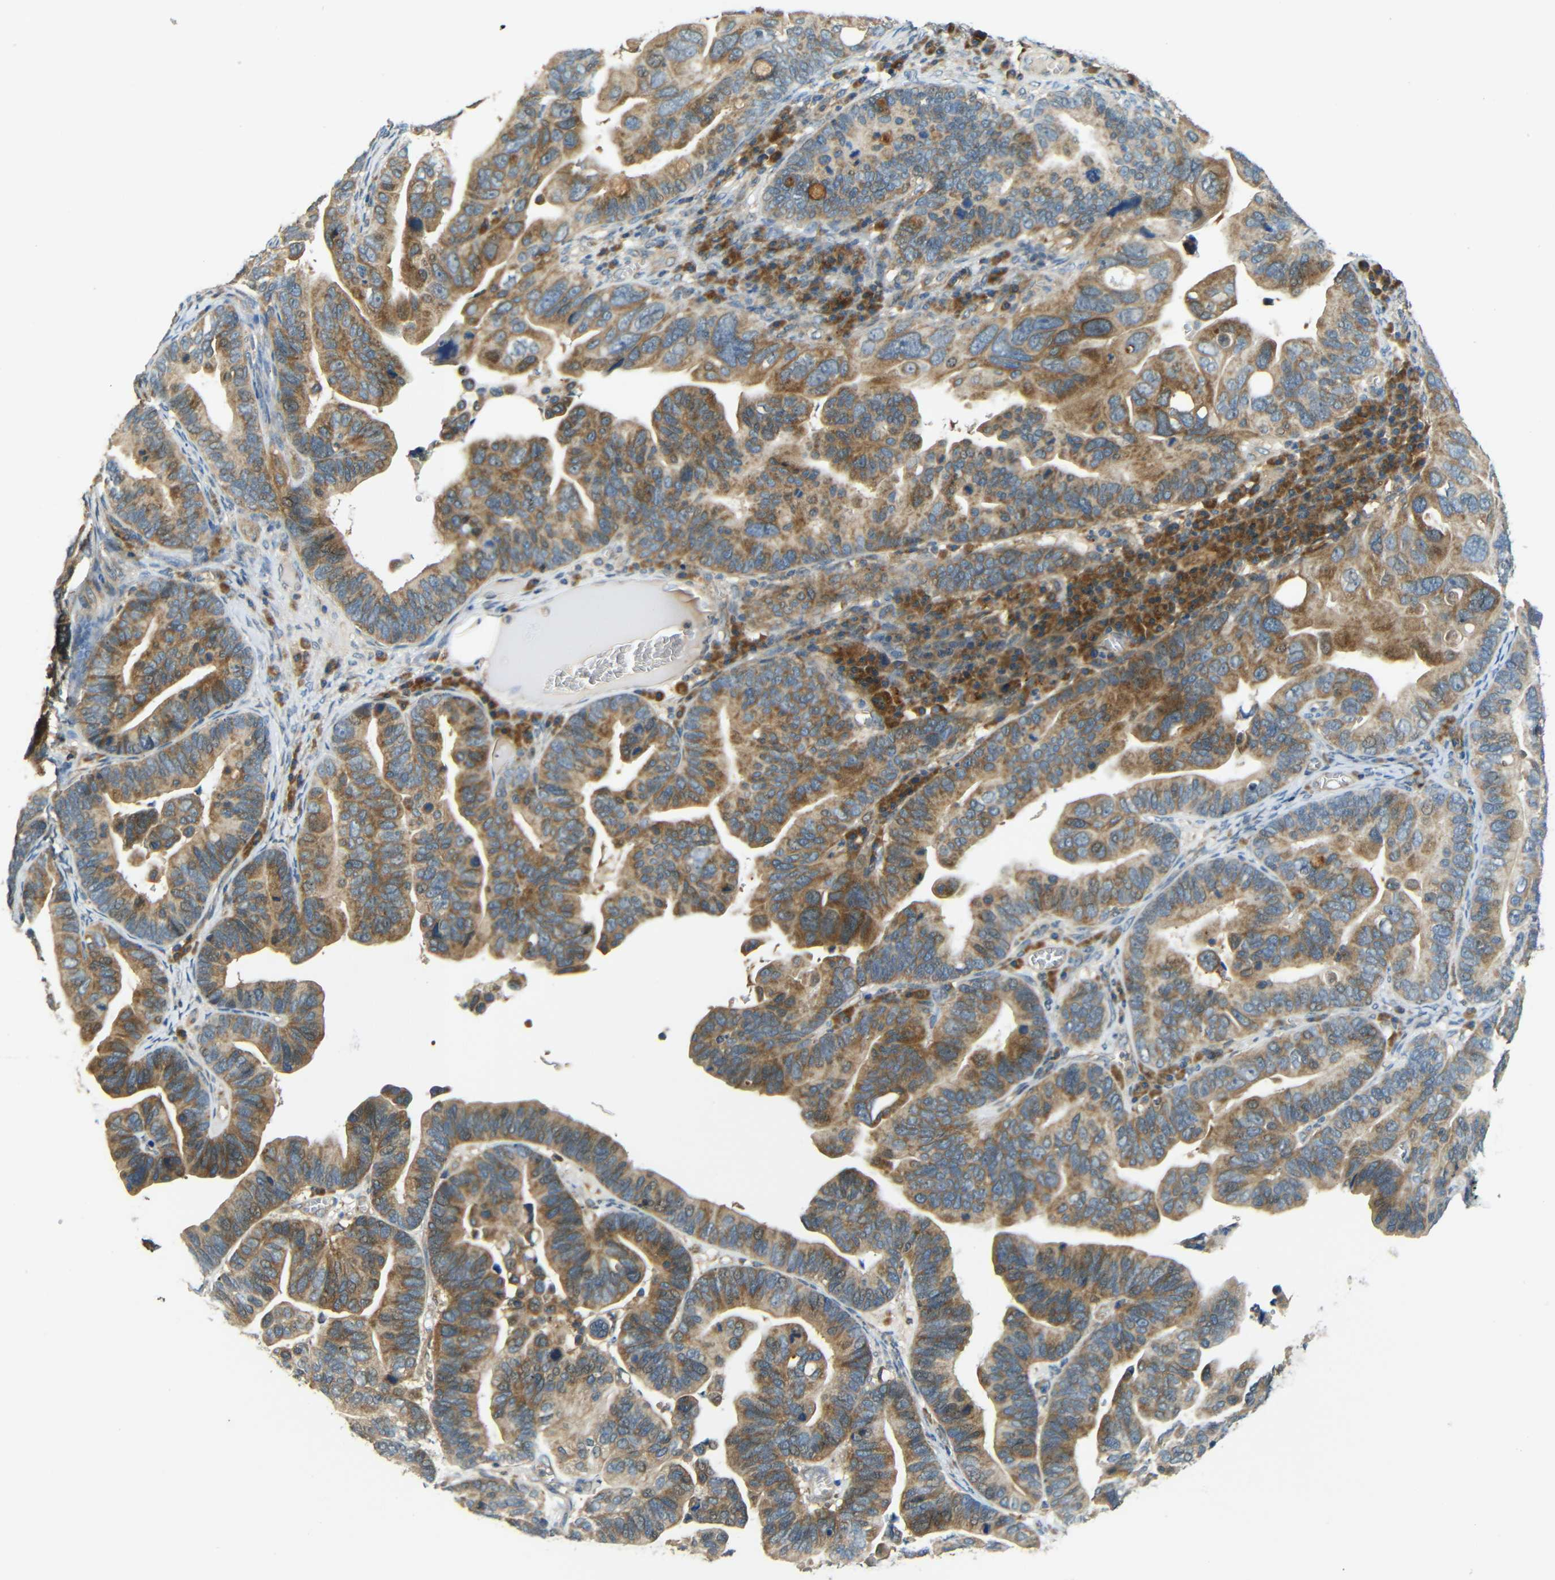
{"staining": {"intensity": "moderate", "quantity": ">75%", "location": "cytoplasmic/membranous"}, "tissue": "ovarian cancer", "cell_type": "Tumor cells", "image_type": "cancer", "snomed": [{"axis": "morphology", "description": "Cystadenocarcinoma, serous, NOS"}, {"axis": "topography", "description": "Ovary"}], "caption": "Immunohistochemistry of ovarian cancer (serous cystadenocarcinoma) exhibits medium levels of moderate cytoplasmic/membranous positivity in about >75% of tumor cells.", "gene": "FNDC3A", "patient": {"sex": "female", "age": 56}}